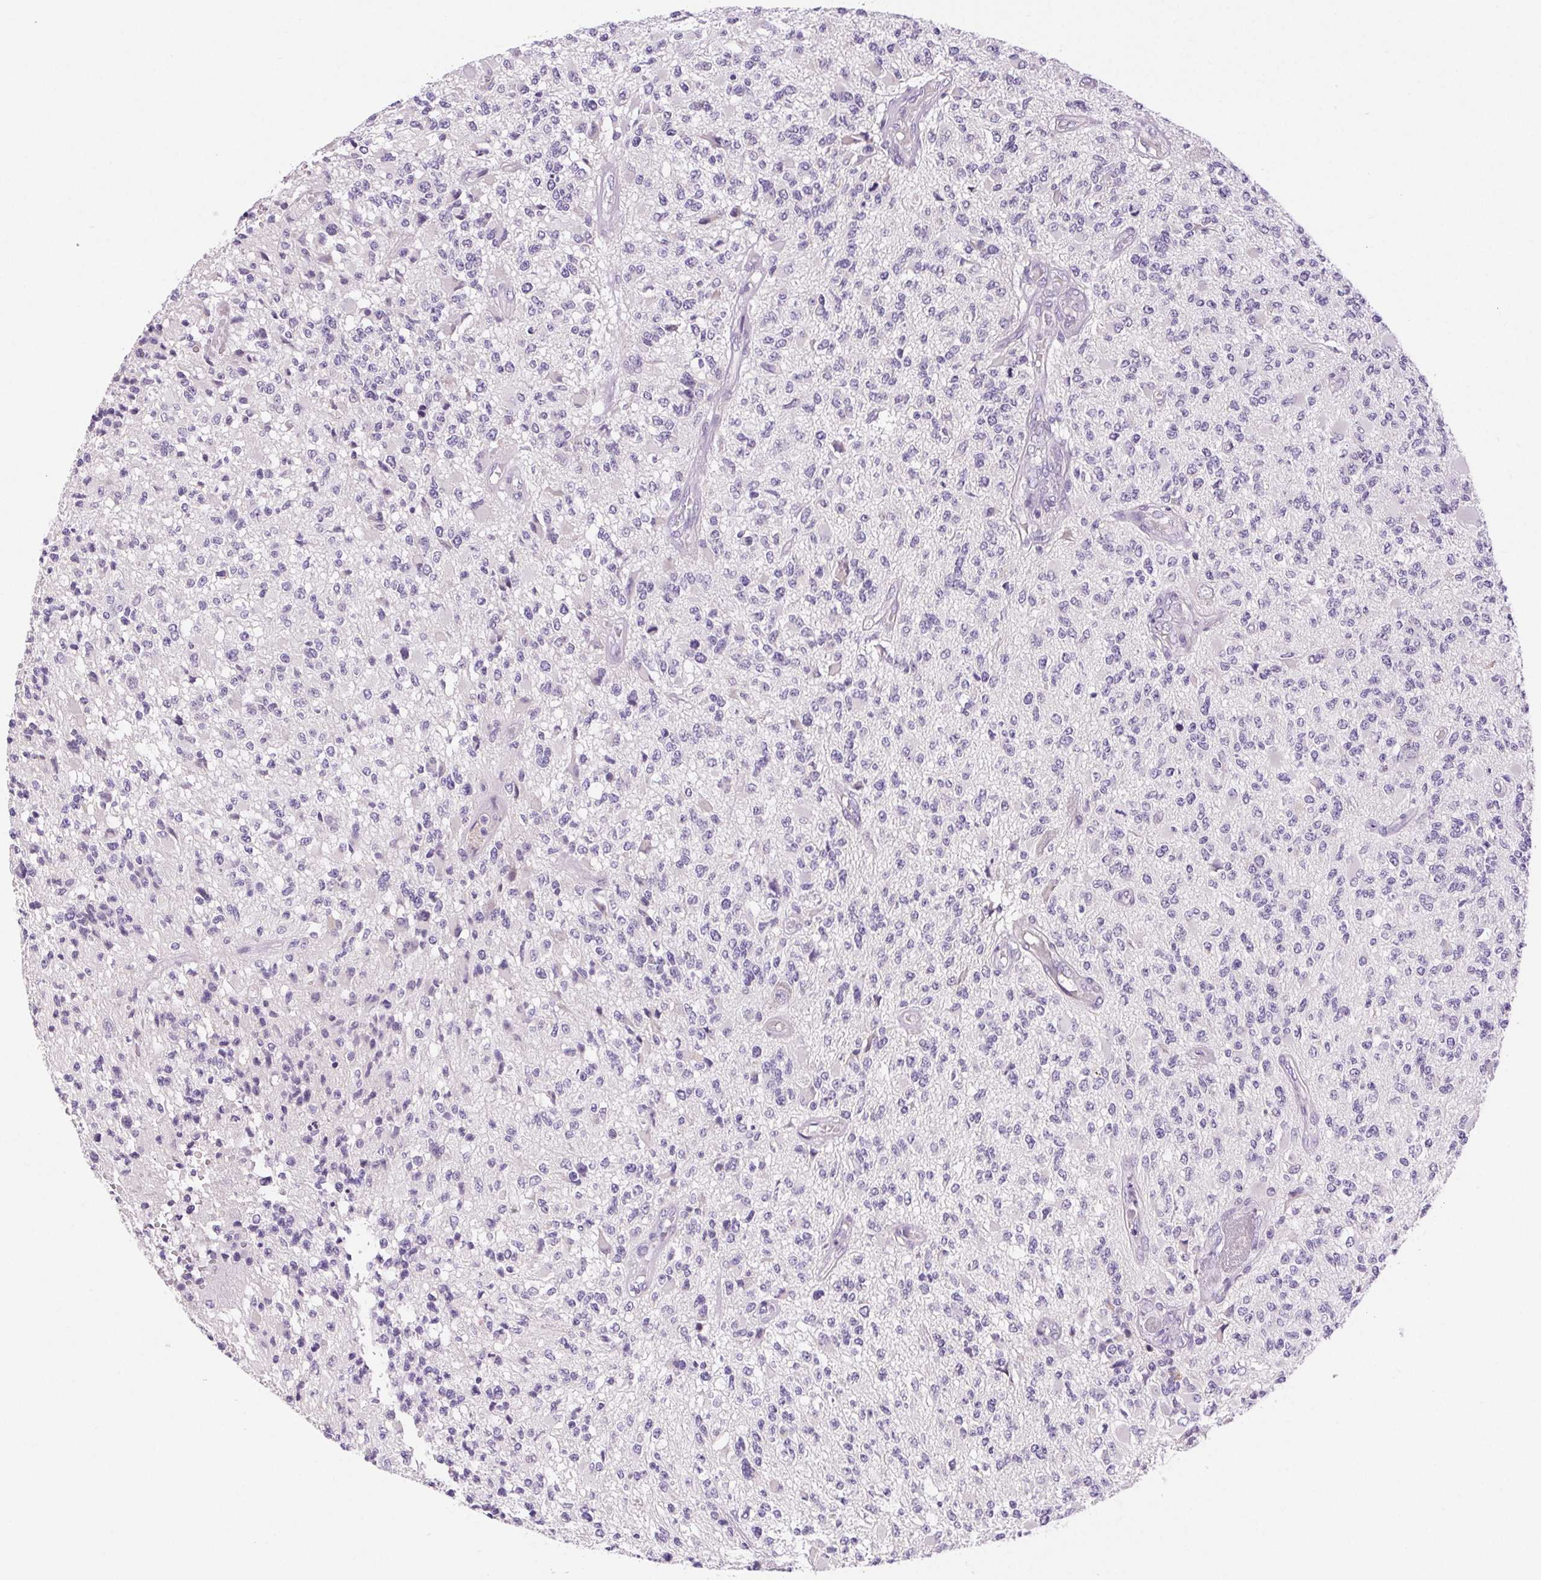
{"staining": {"intensity": "negative", "quantity": "none", "location": "none"}, "tissue": "glioma", "cell_type": "Tumor cells", "image_type": "cancer", "snomed": [{"axis": "morphology", "description": "Glioma, malignant, High grade"}, {"axis": "topography", "description": "Brain"}], "caption": "There is no significant staining in tumor cells of high-grade glioma (malignant). The staining is performed using DAB brown chromogen with nuclei counter-stained in using hematoxylin.", "gene": "ARHGAP11B", "patient": {"sex": "female", "age": 63}}